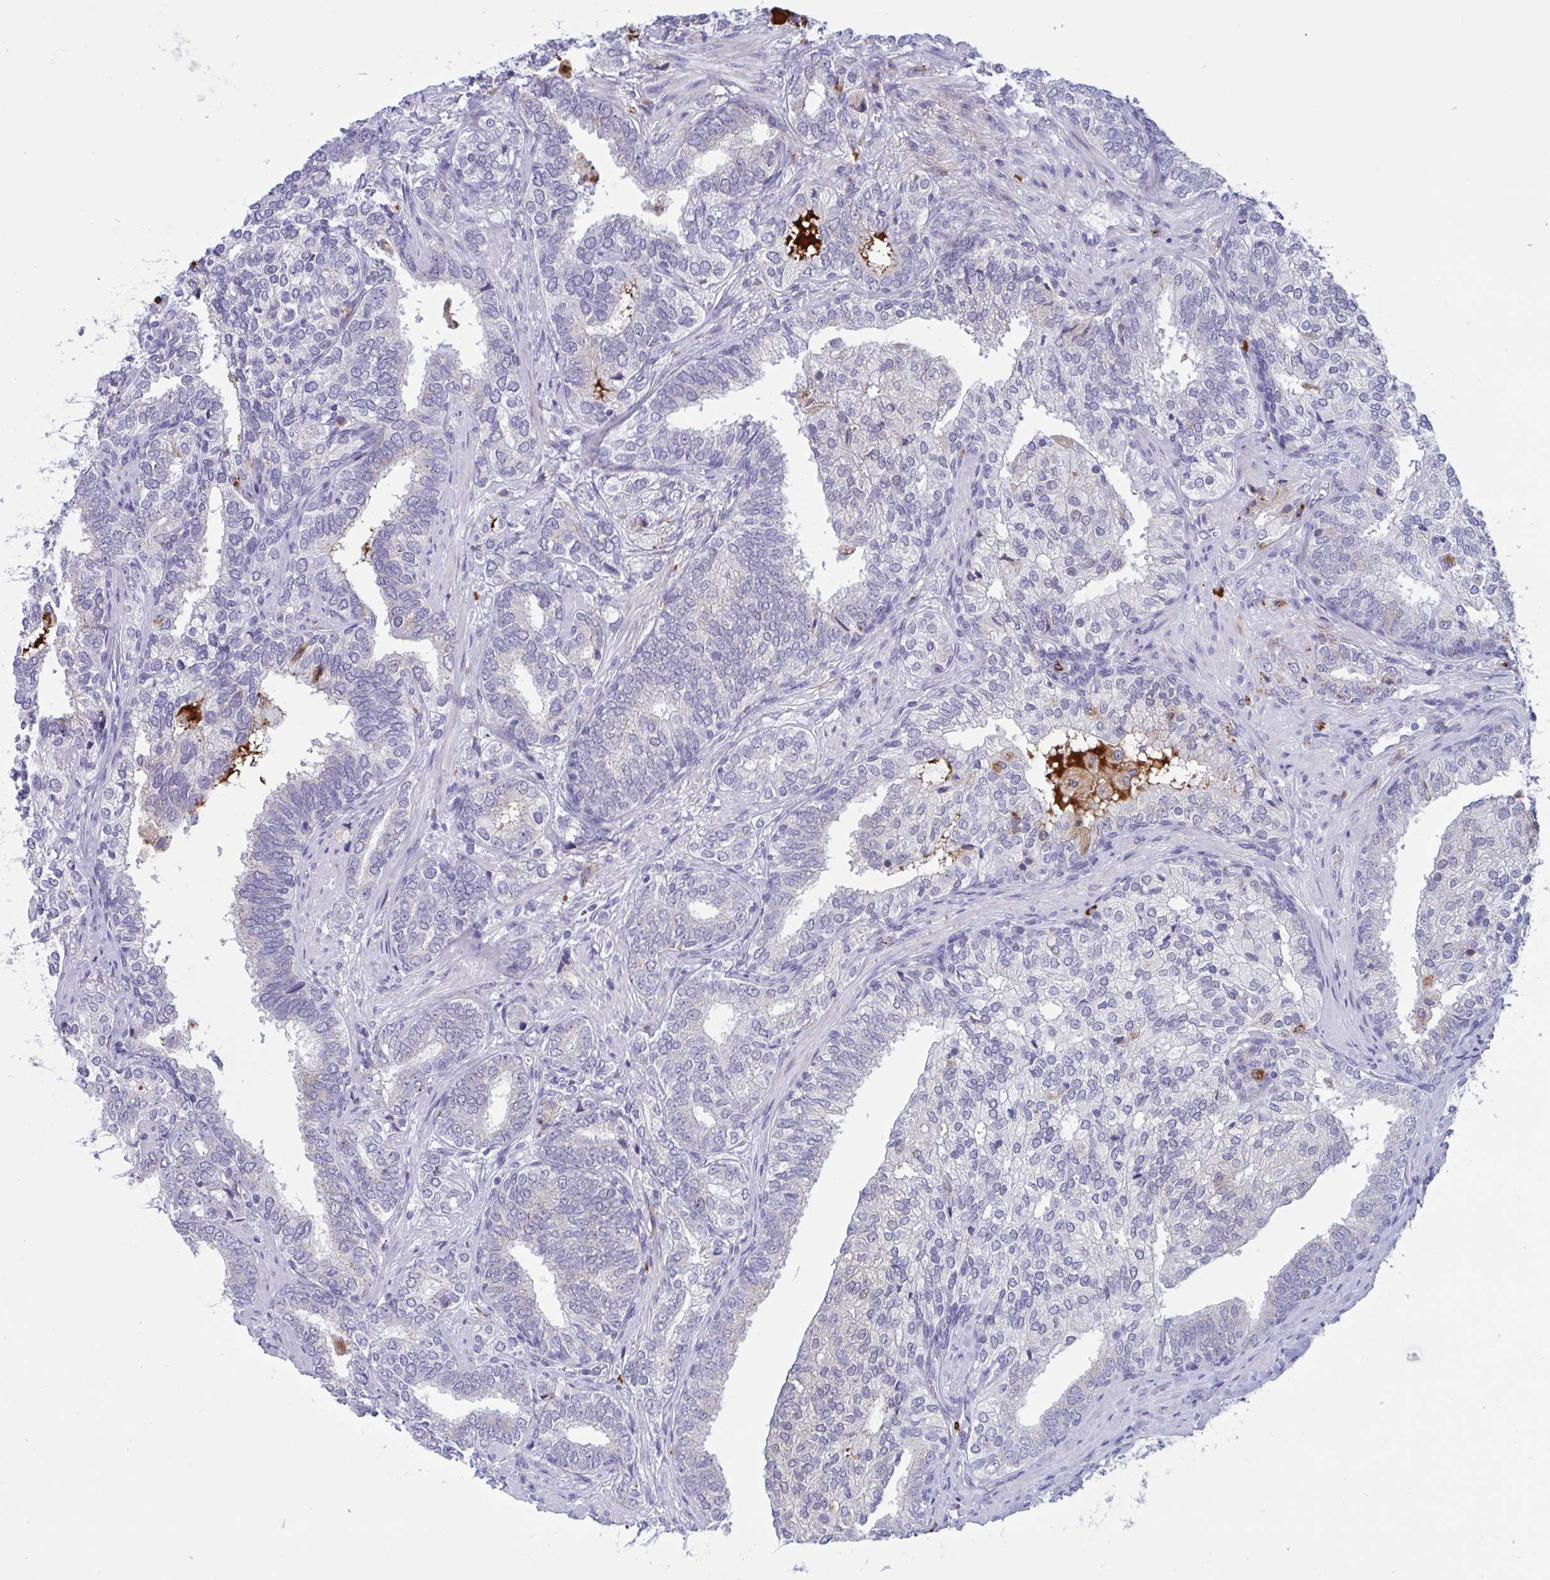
{"staining": {"intensity": "negative", "quantity": "none", "location": "none"}, "tissue": "prostate cancer", "cell_type": "Tumor cells", "image_type": "cancer", "snomed": [{"axis": "morphology", "description": "Adenocarcinoma, High grade"}, {"axis": "topography", "description": "Prostate"}], "caption": "DAB immunohistochemical staining of human prostate cancer shows no significant positivity in tumor cells.", "gene": "FAM219B", "patient": {"sex": "male", "age": 72}}